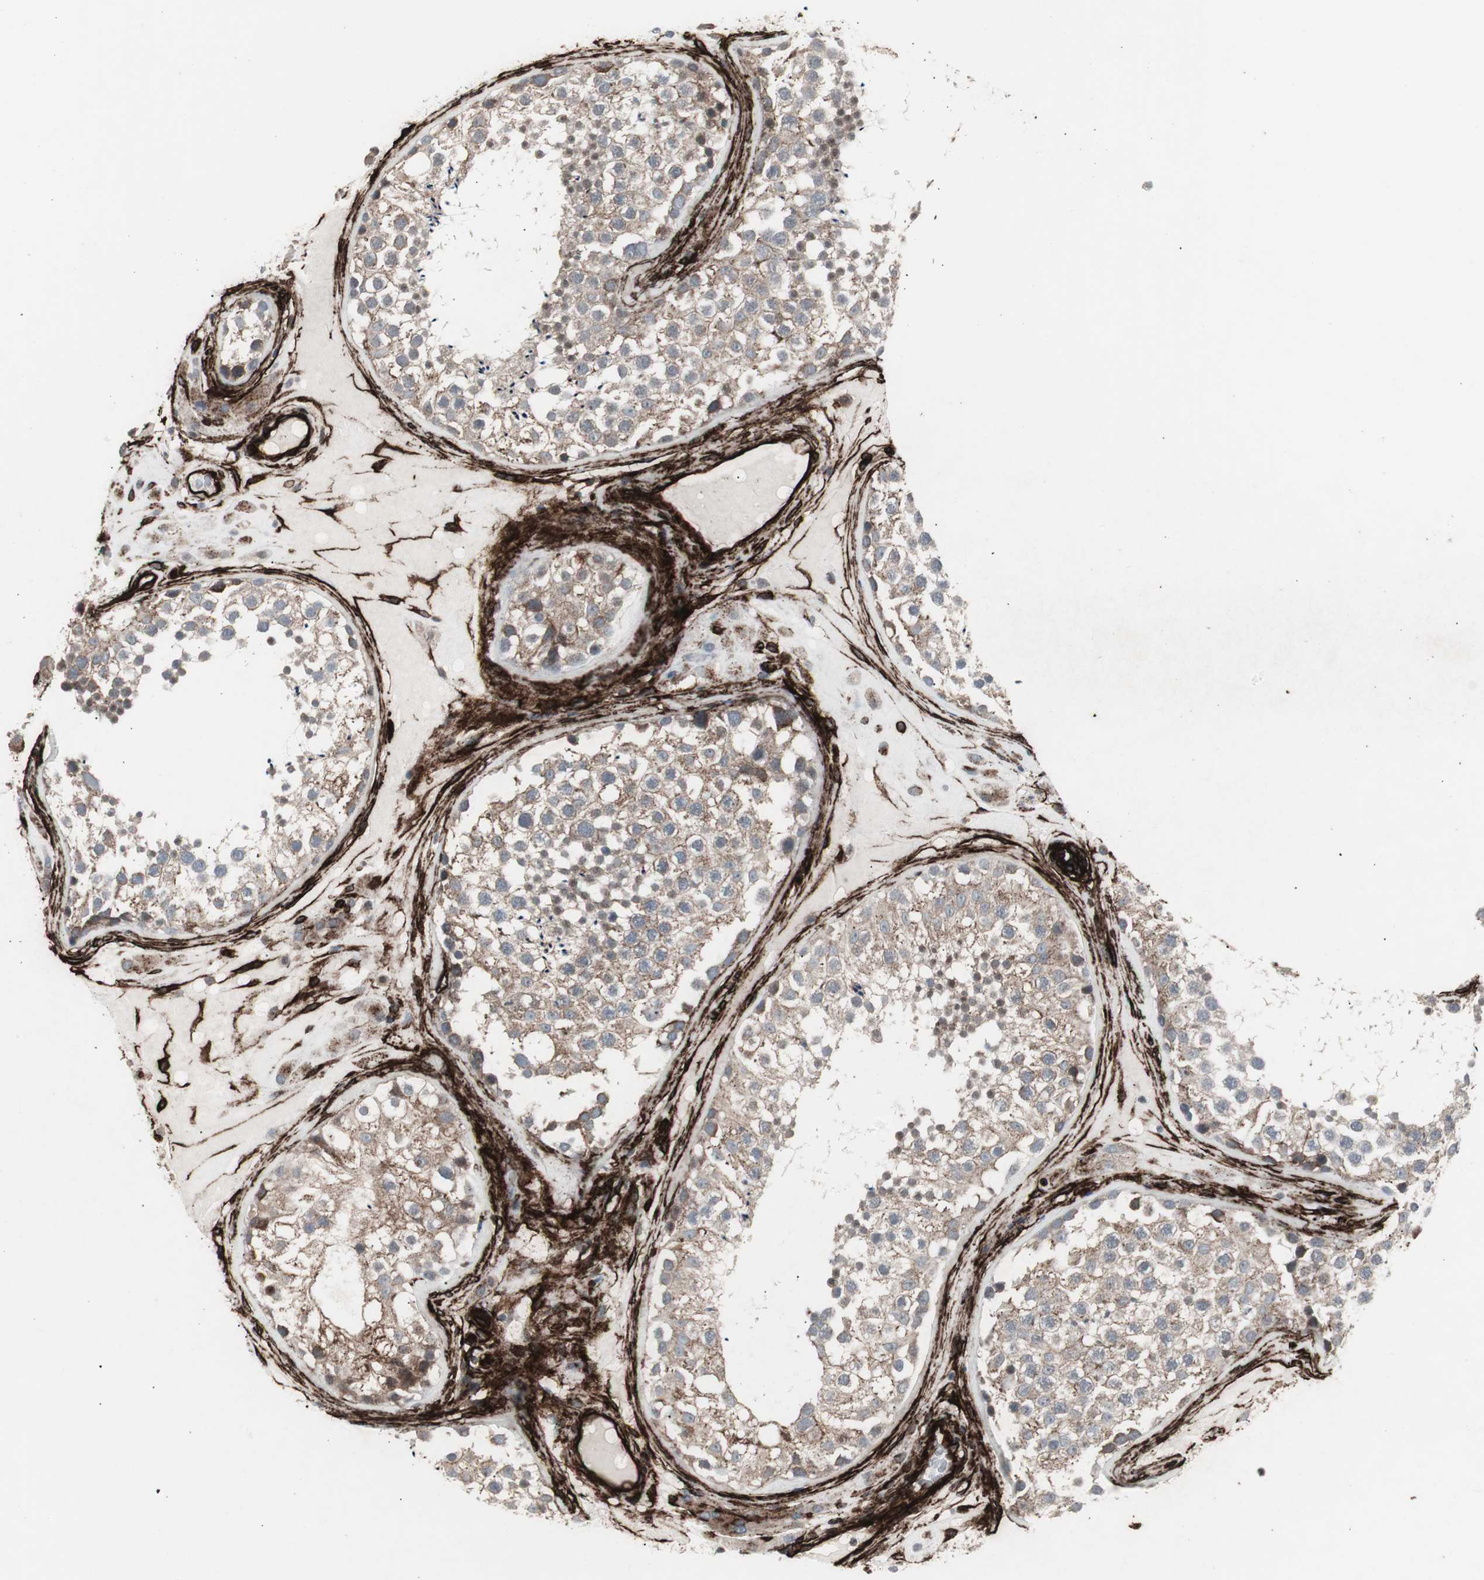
{"staining": {"intensity": "weak", "quantity": ">75%", "location": "cytoplasmic/membranous"}, "tissue": "testis", "cell_type": "Cells in seminiferous ducts", "image_type": "normal", "snomed": [{"axis": "morphology", "description": "Normal tissue, NOS"}, {"axis": "topography", "description": "Testis"}], "caption": "Immunohistochemistry image of normal human testis stained for a protein (brown), which demonstrates low levels of weak cytoplasmic/membranous staining in approximately >75% of cells in seminiferous ducts.", "gene": "PDGFA", "patient": {"sex": "male", "age": 46}}